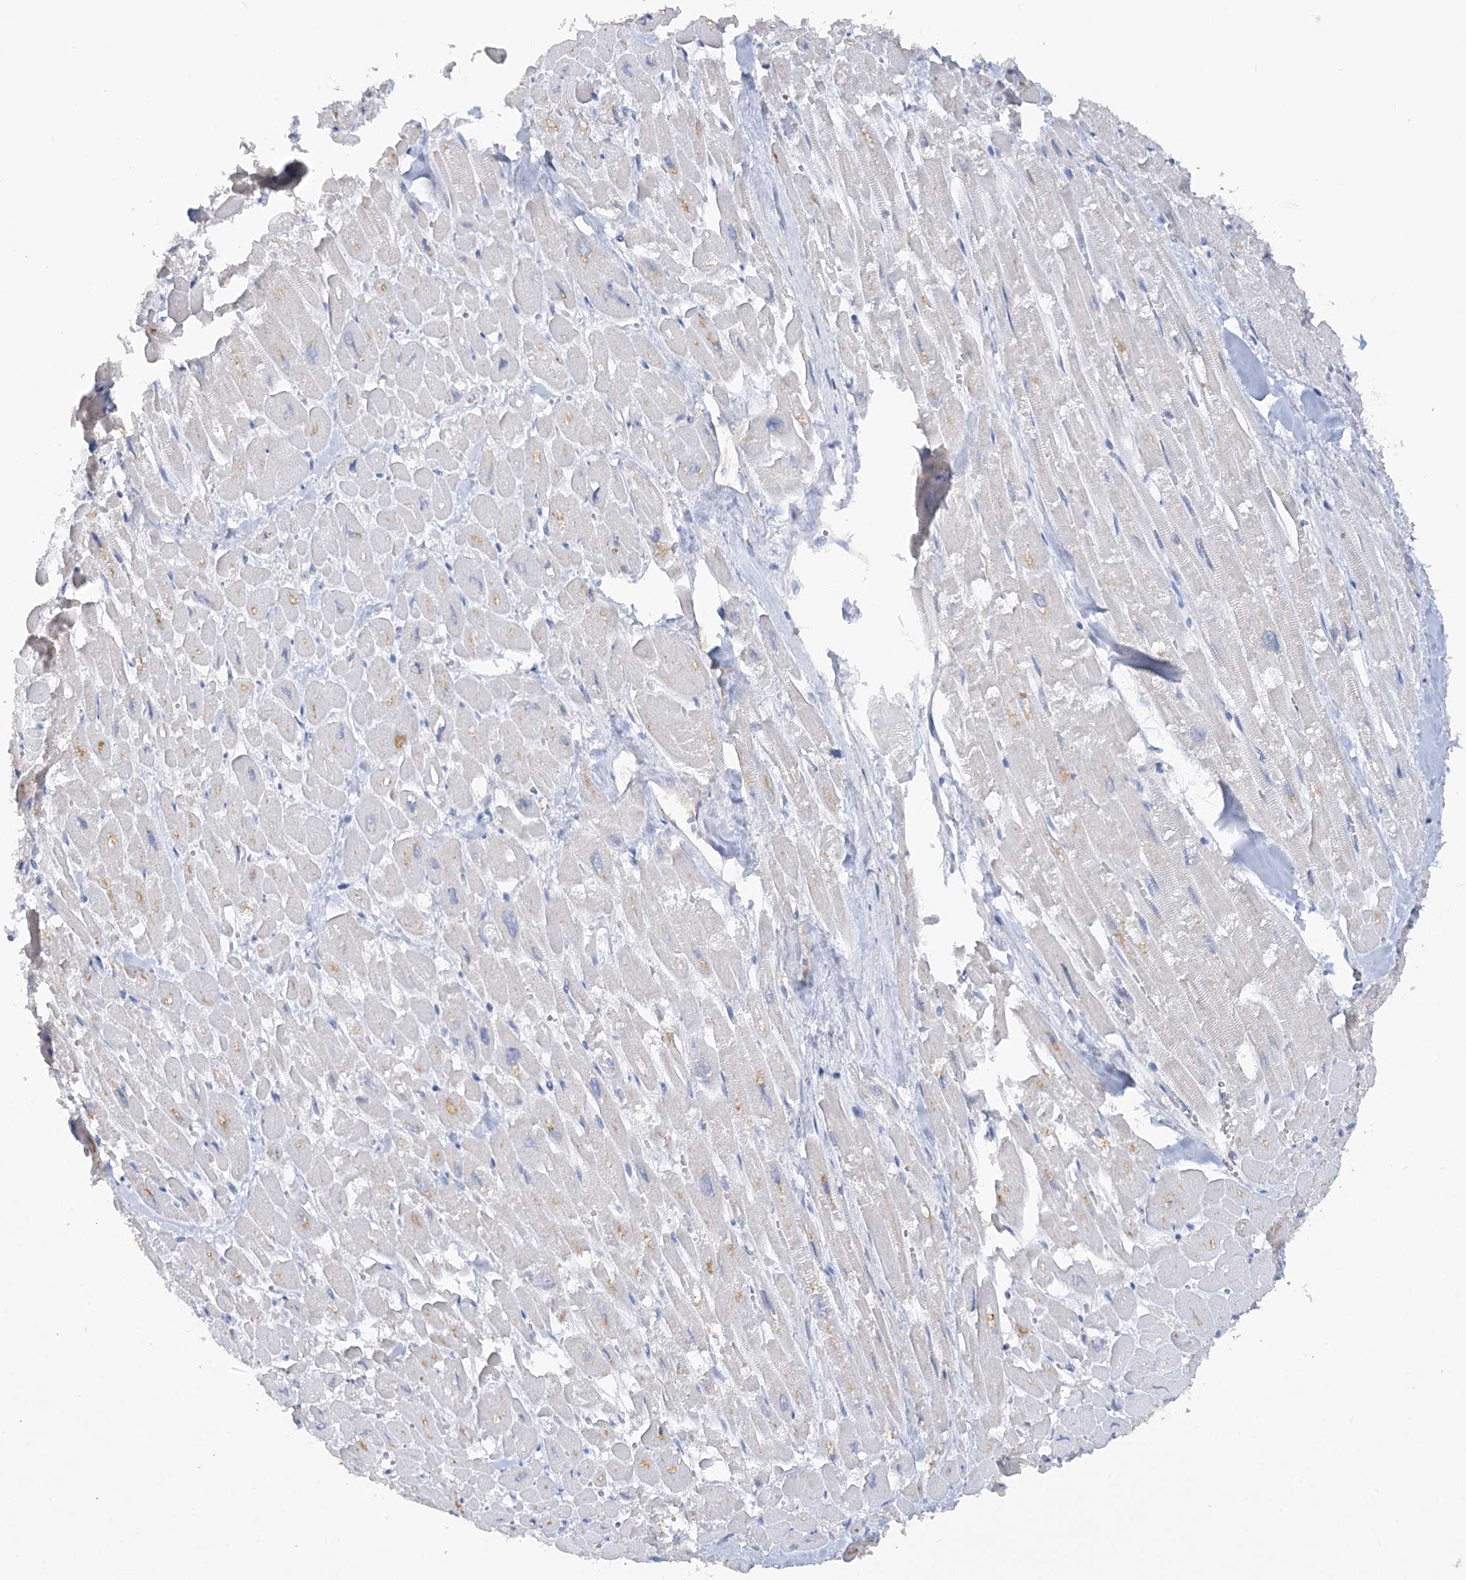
{"staining": {"intensity": "negative", "quantity": "none", "location": "none"}, "tissue": "heart muscle", "cell_type": "Cardiomyocytes", "image_type": "normal", "snomed": [{"axis": "morphology", "description": "Normal tissue, NOS"}, {"axis": "topography", "description": "Heart"}], "caption": "There is no significant positivity in cardiomyocytes of heart muscle. (DAB (3,3'-diaminobenzidine) immunohistochemistry (IHC), high magnification).", "gene": "RPEL1", "patient": {"sex": "male", "age": 54}}